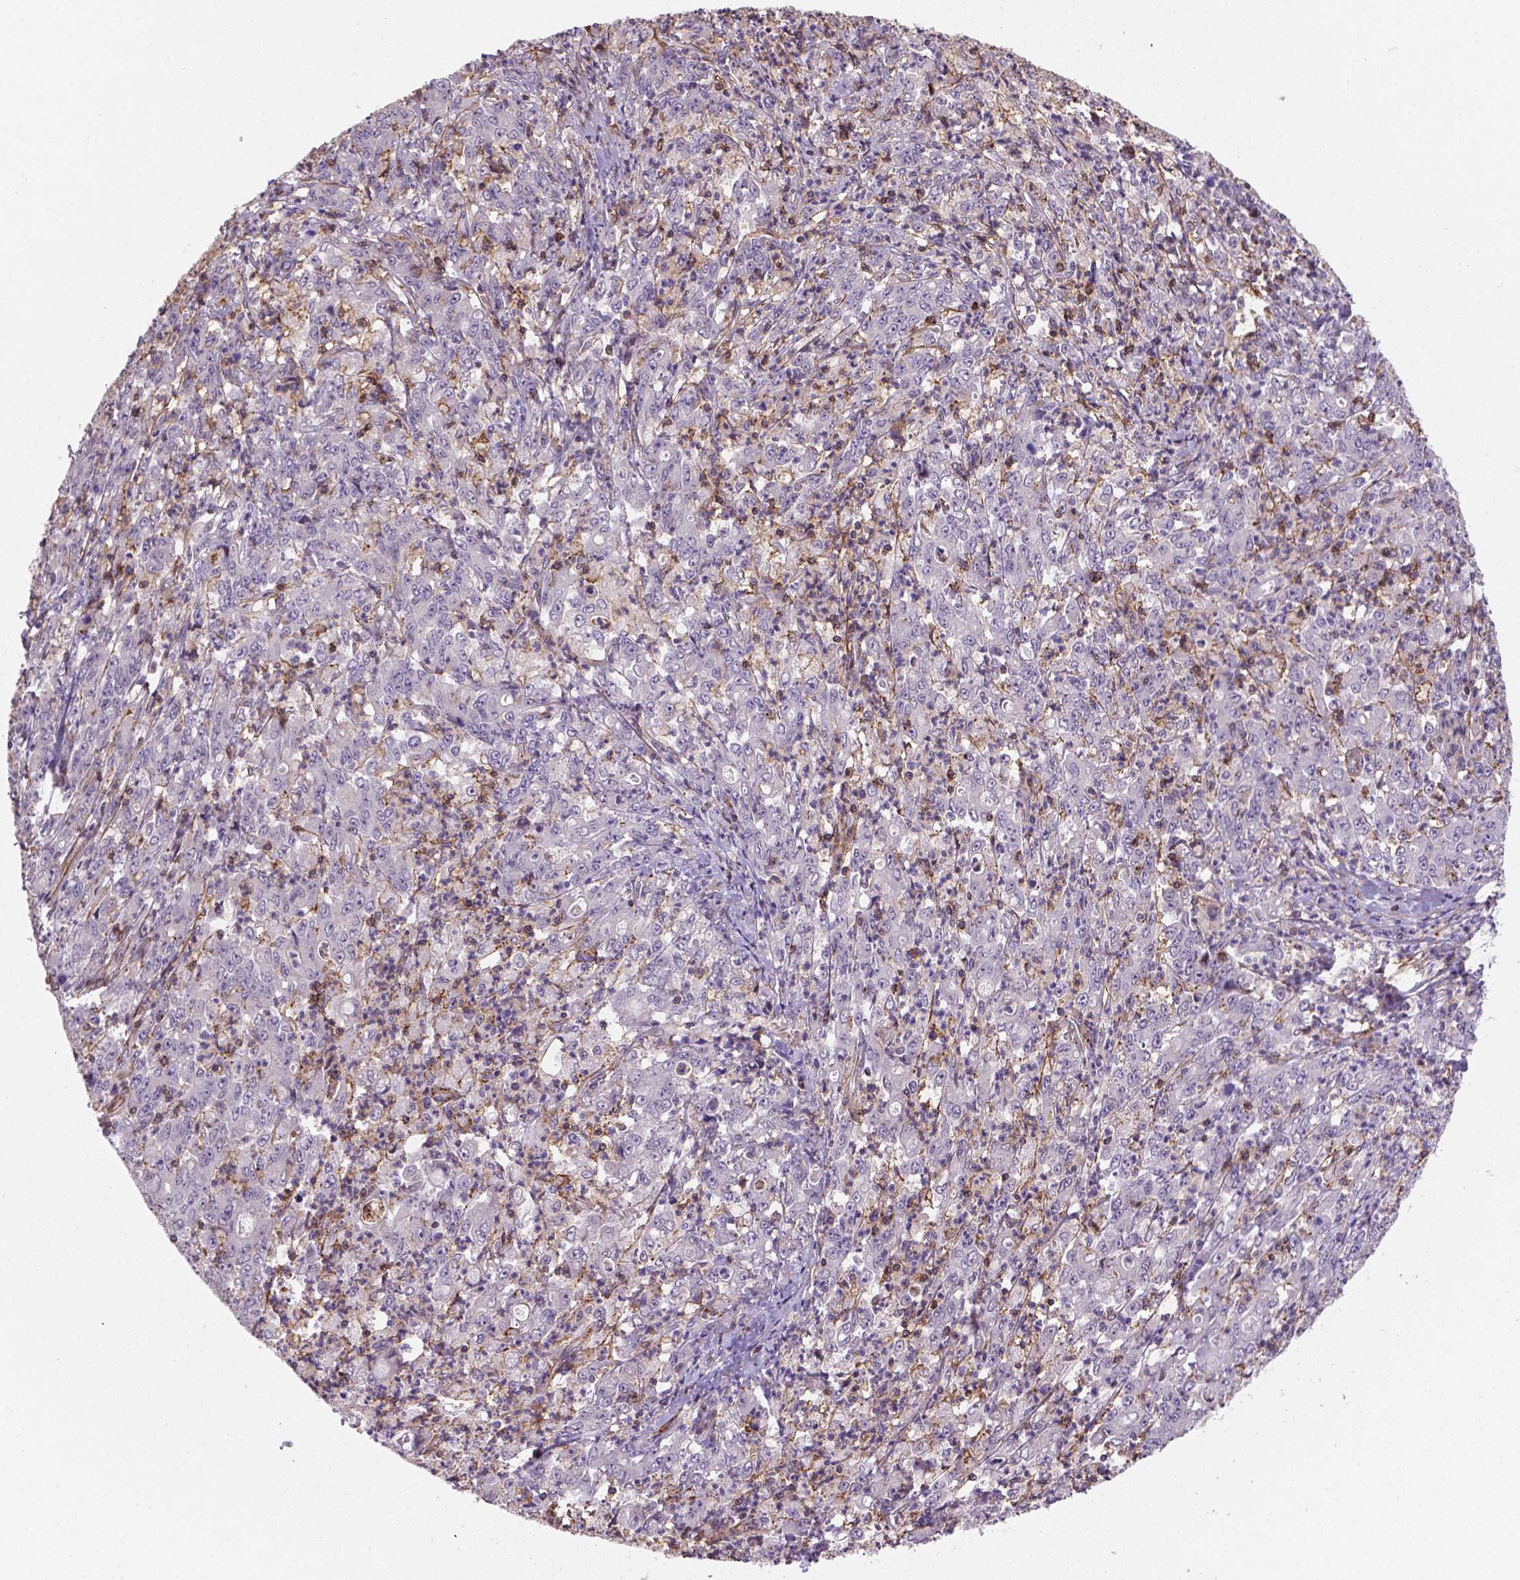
{"staining": {"intensity": "negative", "quantity": "none", "location": "none"}, "tissue": "stomach cancer", "cell_type": "Tumor cells", "image_type": "cancer", "snomed": [{"axis": "morphology", "description": "Adenocarcinoma, NOS"}, {"axis": "topography", "description": "Stomach, lower"}], "caption": "The photomicrograph shows no staining of tumor cells in stomach cancer. The staining is performed using DAB (3,3'-diaminobenzidine) brown chromogen with nuclei counter-stained in using hematoxylin.", "gene": "ACAD10", "patient": {"sex": "female", "age": 71}}